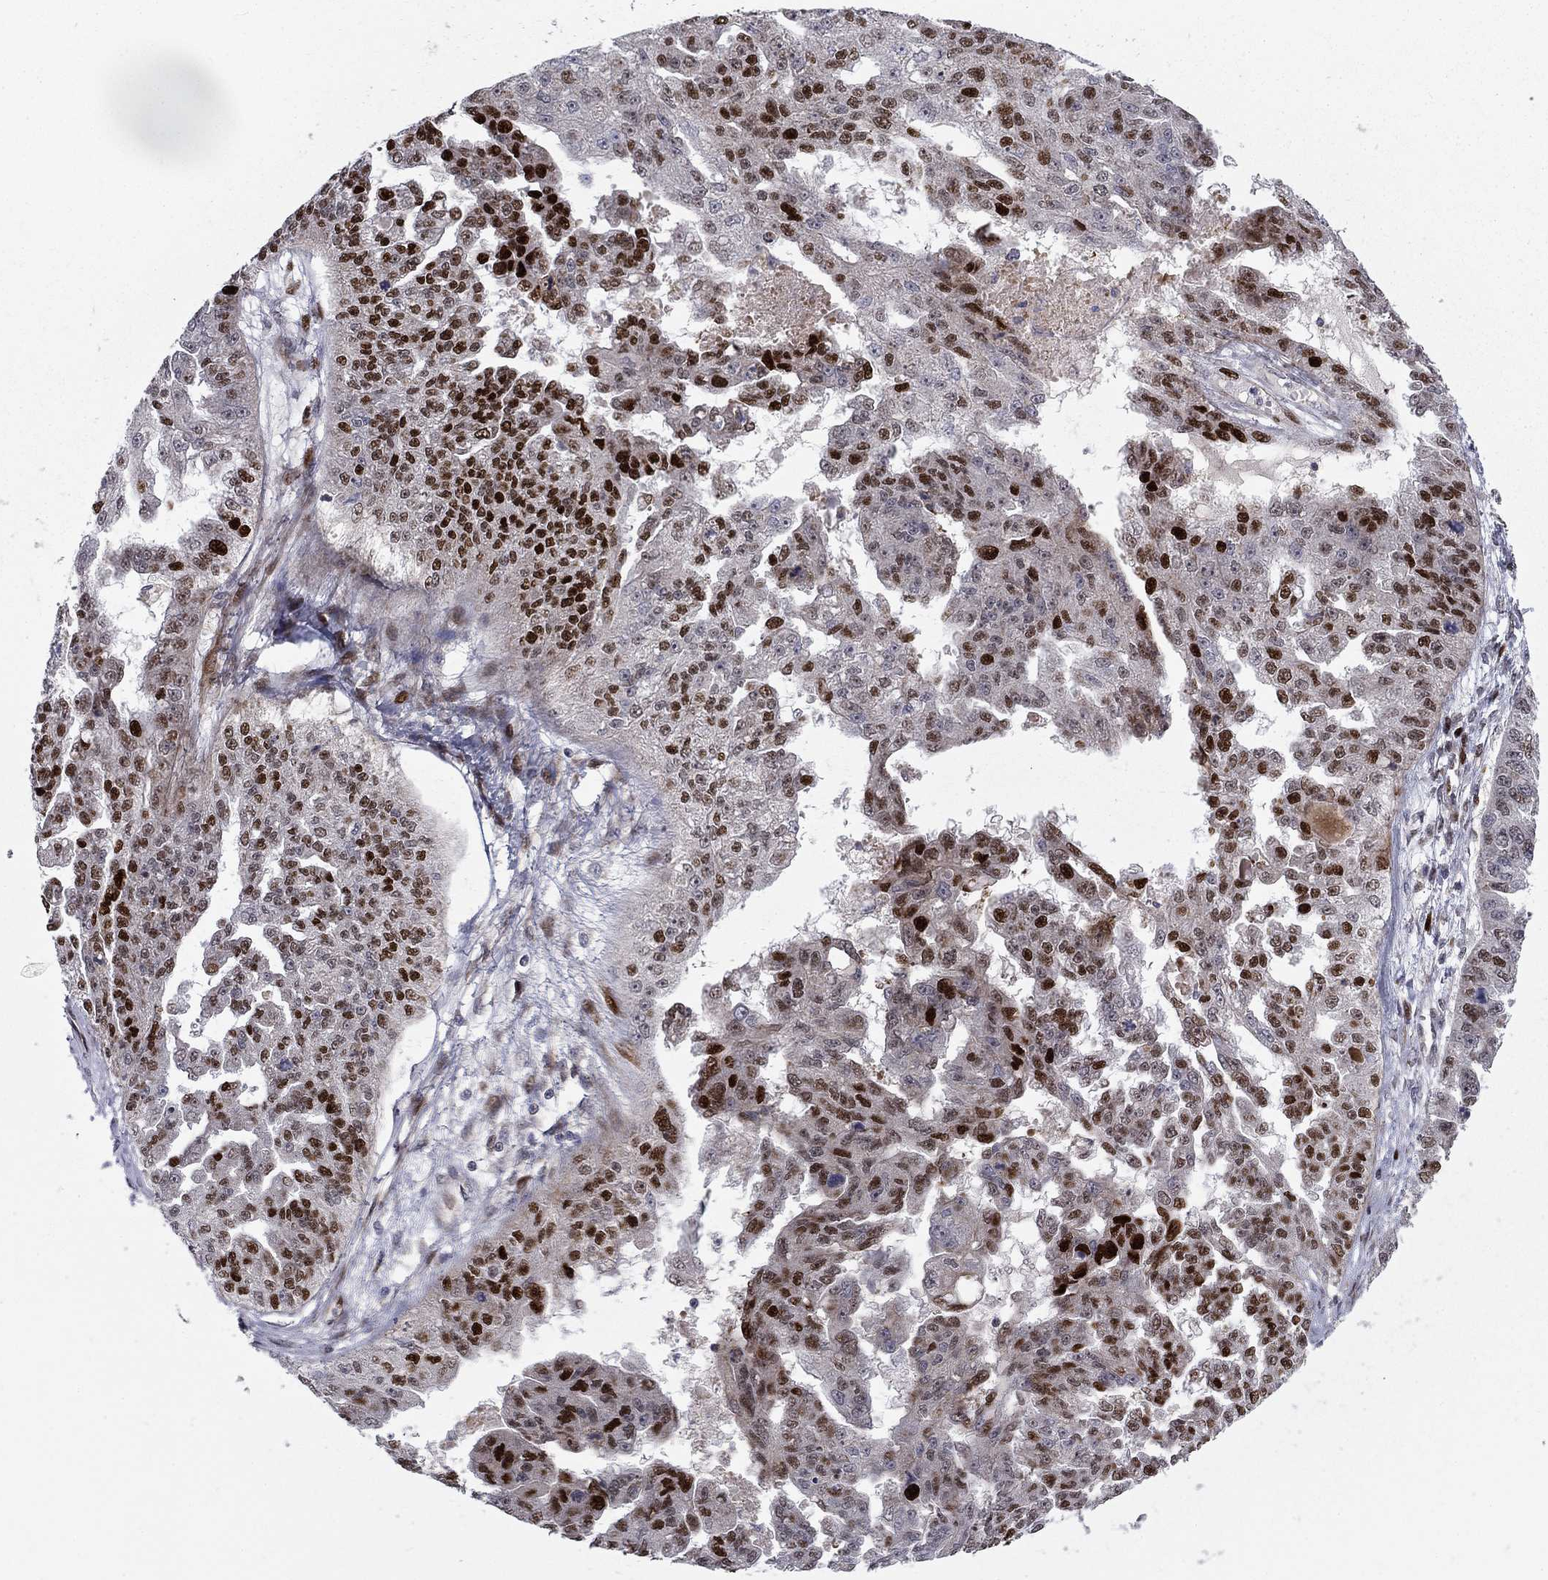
{"staining": {"intensity": "strong", "quantity": "25%-75%", "location": "nuclear"}, "tissue": "ovarian cancer", "cell_type": "Tumor cells", "image_type": "cancer", "snomed": [{"axis": "morphology", "description": "Cystadenocarcinoma, serous, NOS"}, {"axis": "topography", "description": "Ovary"}], "caption": "Protein analysis of ovarian serous cystadenocarcinoma tissue demonstrates strong nuclear positivity in approximately 25%-75% of tumor cells.", "gene": "MIOS", "patient": {"sex": "female", "age": 58}}